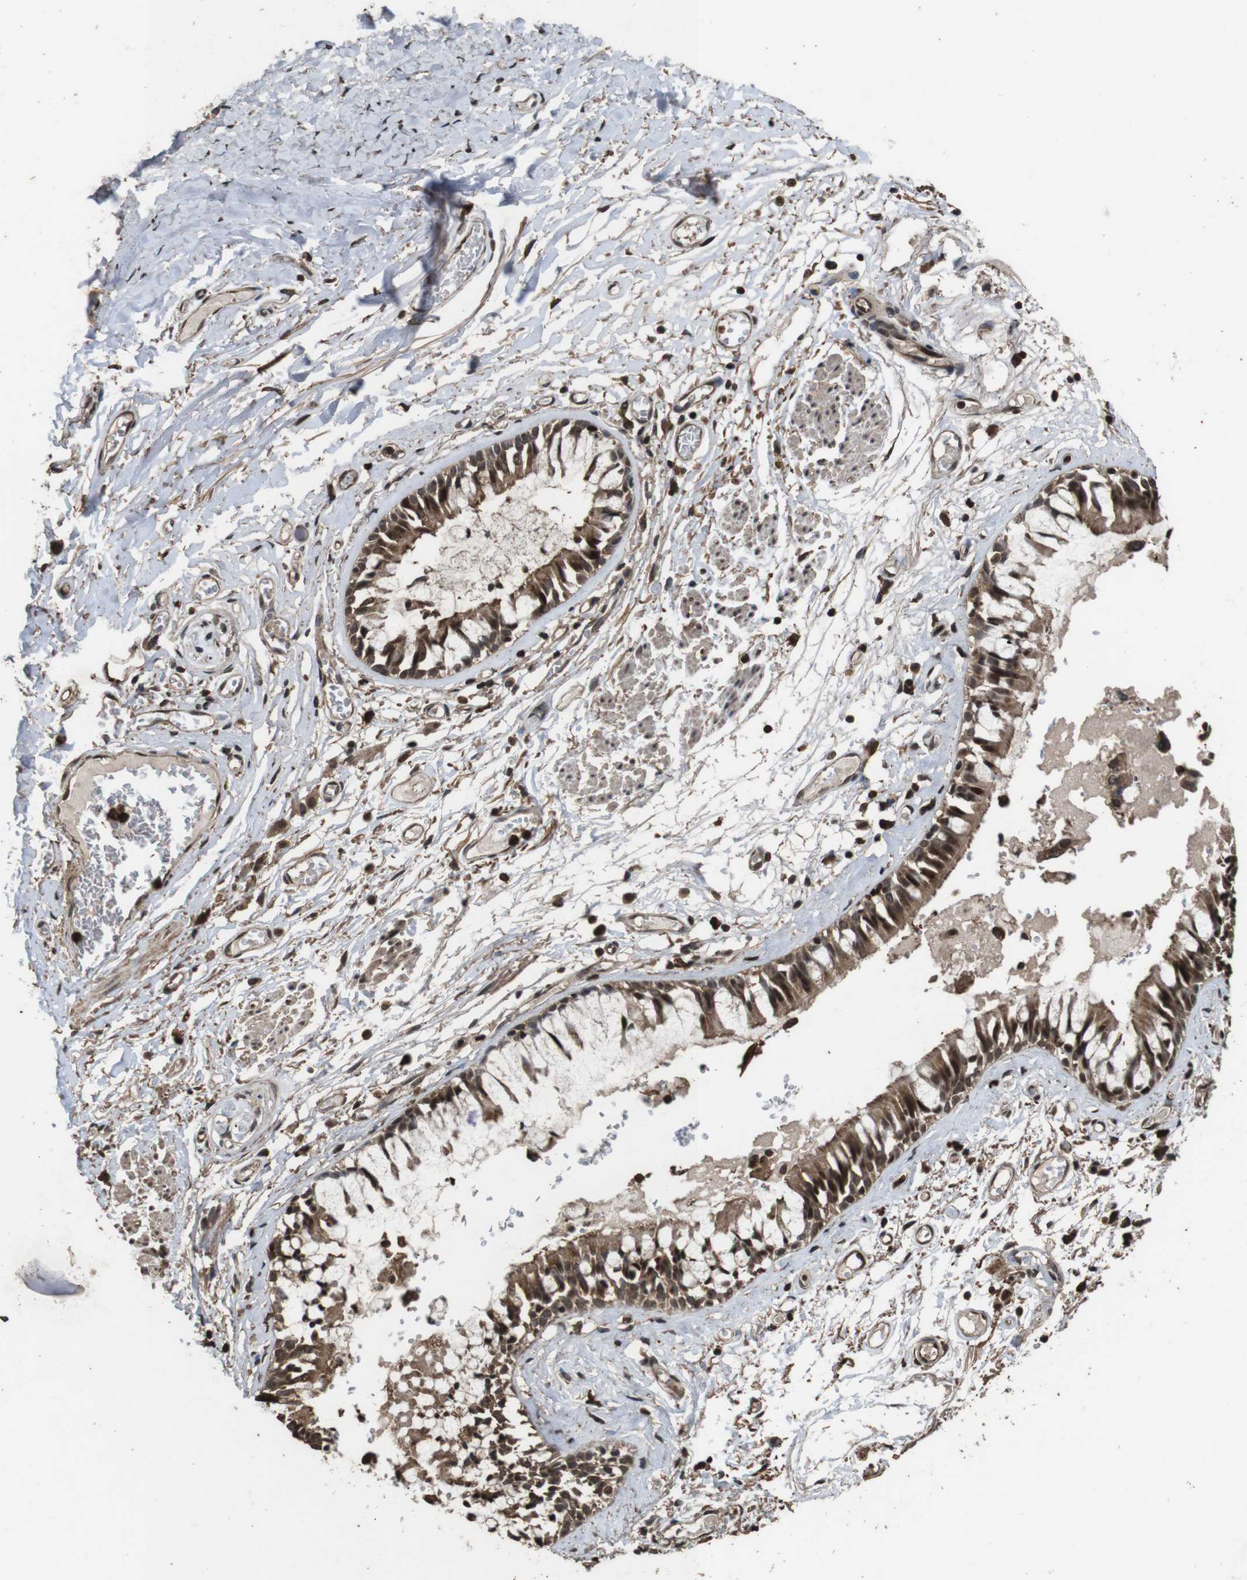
{"staining": {"intensity": "strong", "quantity": ">75%", "location": "cytoplasmic/membranous,nuclear"}, "tissue": "bronchus", "cell_type": "Respiratory epithelial cells", "image_type": "normal", "snomed": [{"axis": "morphology", "description": "Normal tissue, NOS"}, {"axis": "morphology", "description": "Inflammation, NOS"}, {"axis": "topography", "description": "Cartilage tissue"}, {"axis": "topography", "description": "Lung"}], "caption": "Normal bronchus was stained to show a protein in brown. There is high levels of strong cytoplasmic/membranous,nuclear positivity in about >75% of respiratory epithelial cells.", "gene": "RRAS2", "patient": {"sex": "male", "age": 71}}